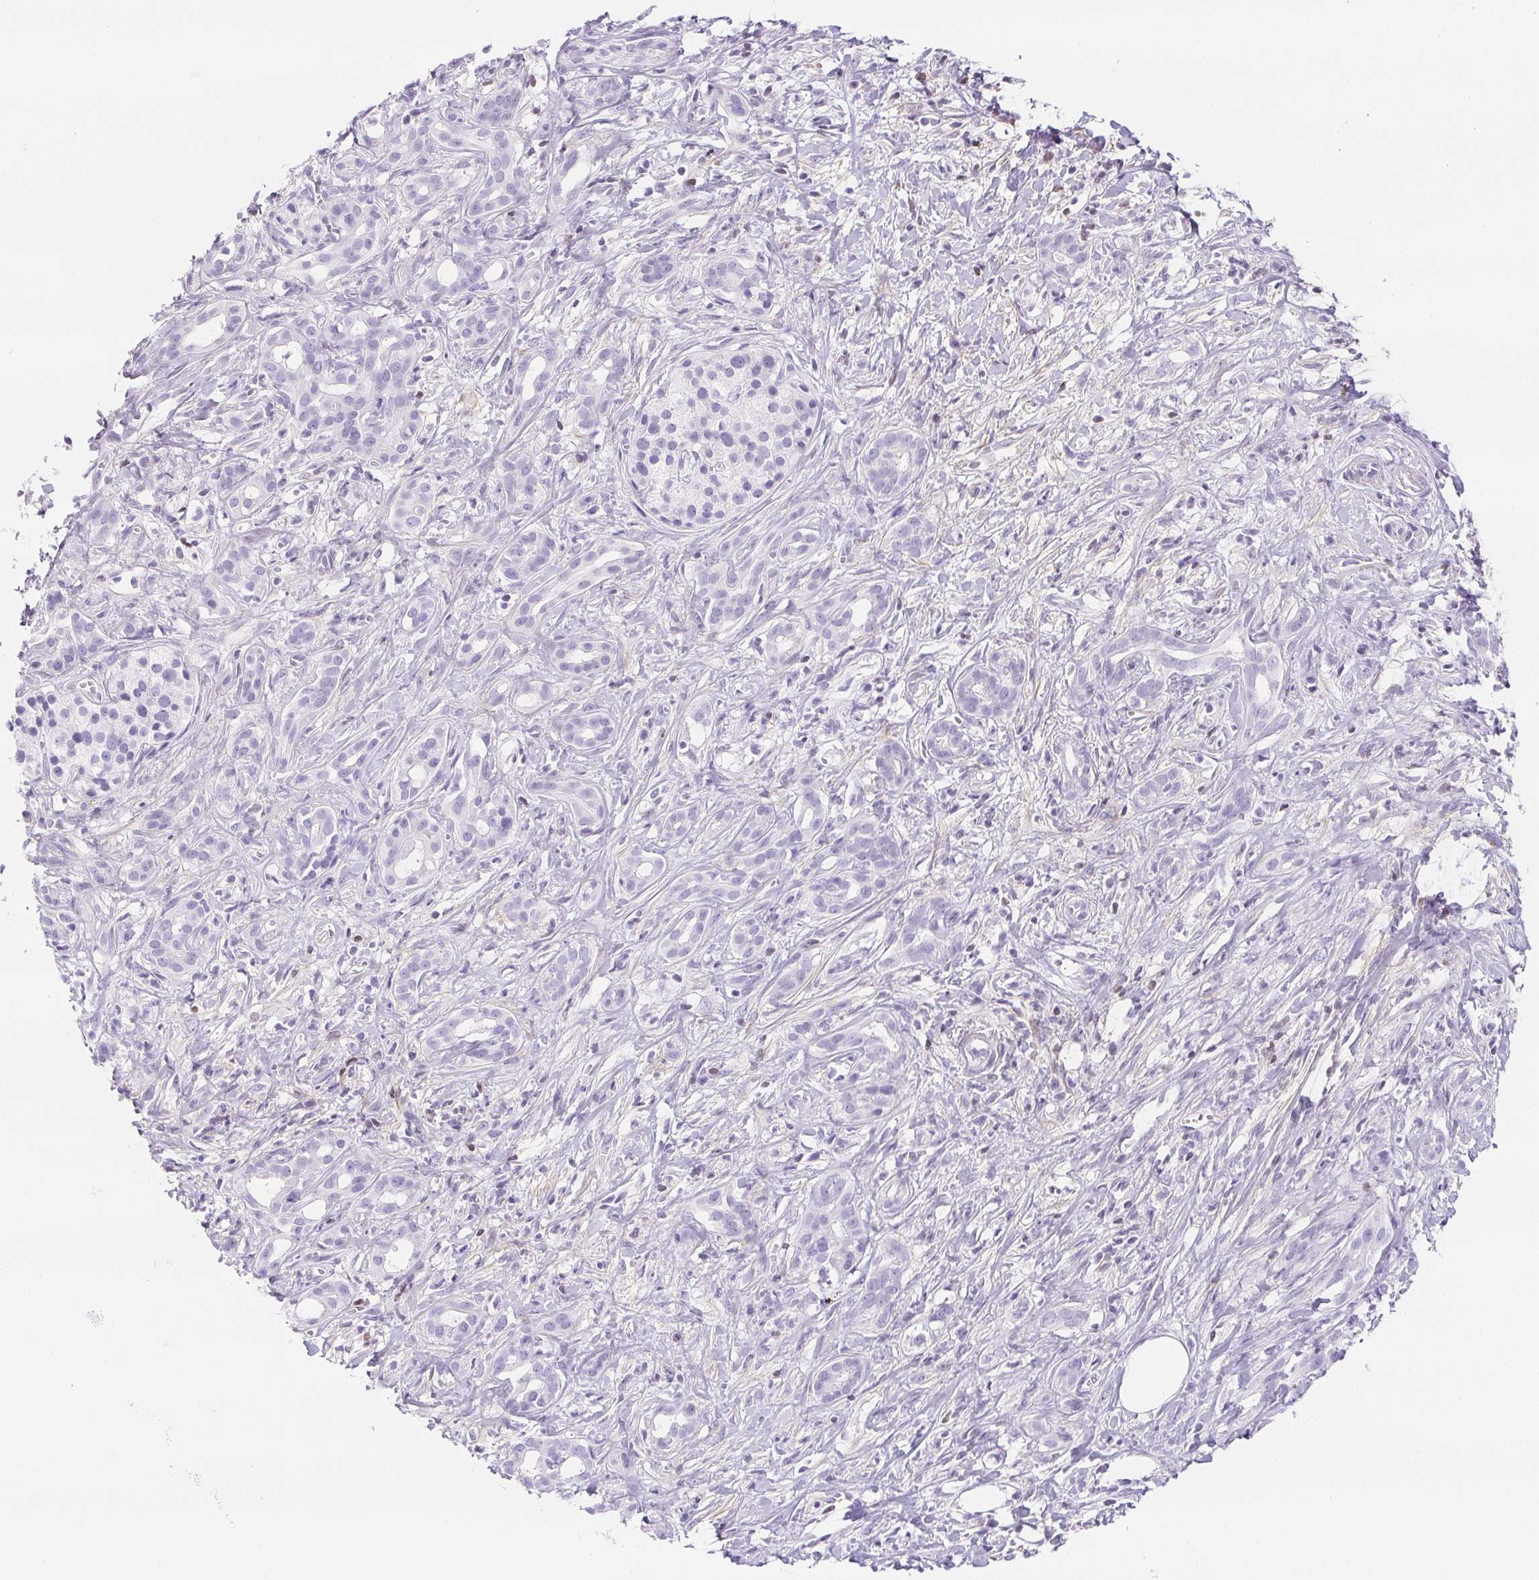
{"staining": {"intensity": "negative", "quantity": "none", "location": "none"}, "tissue": "pancreatic cancer", "cell_type": "Tumor cells", "image_type": "cancer", "snomed": [{"axis": "morphology", "description": "Adenocarcinoma, NOS"}, {"axis": "topography", "description": "Pancreas"}], "caption": "Tumor cells show no significant protein positivity in pancreatic cancer.", "gene": "BEND2", "patient": {"sex": "male", "age": 61}}